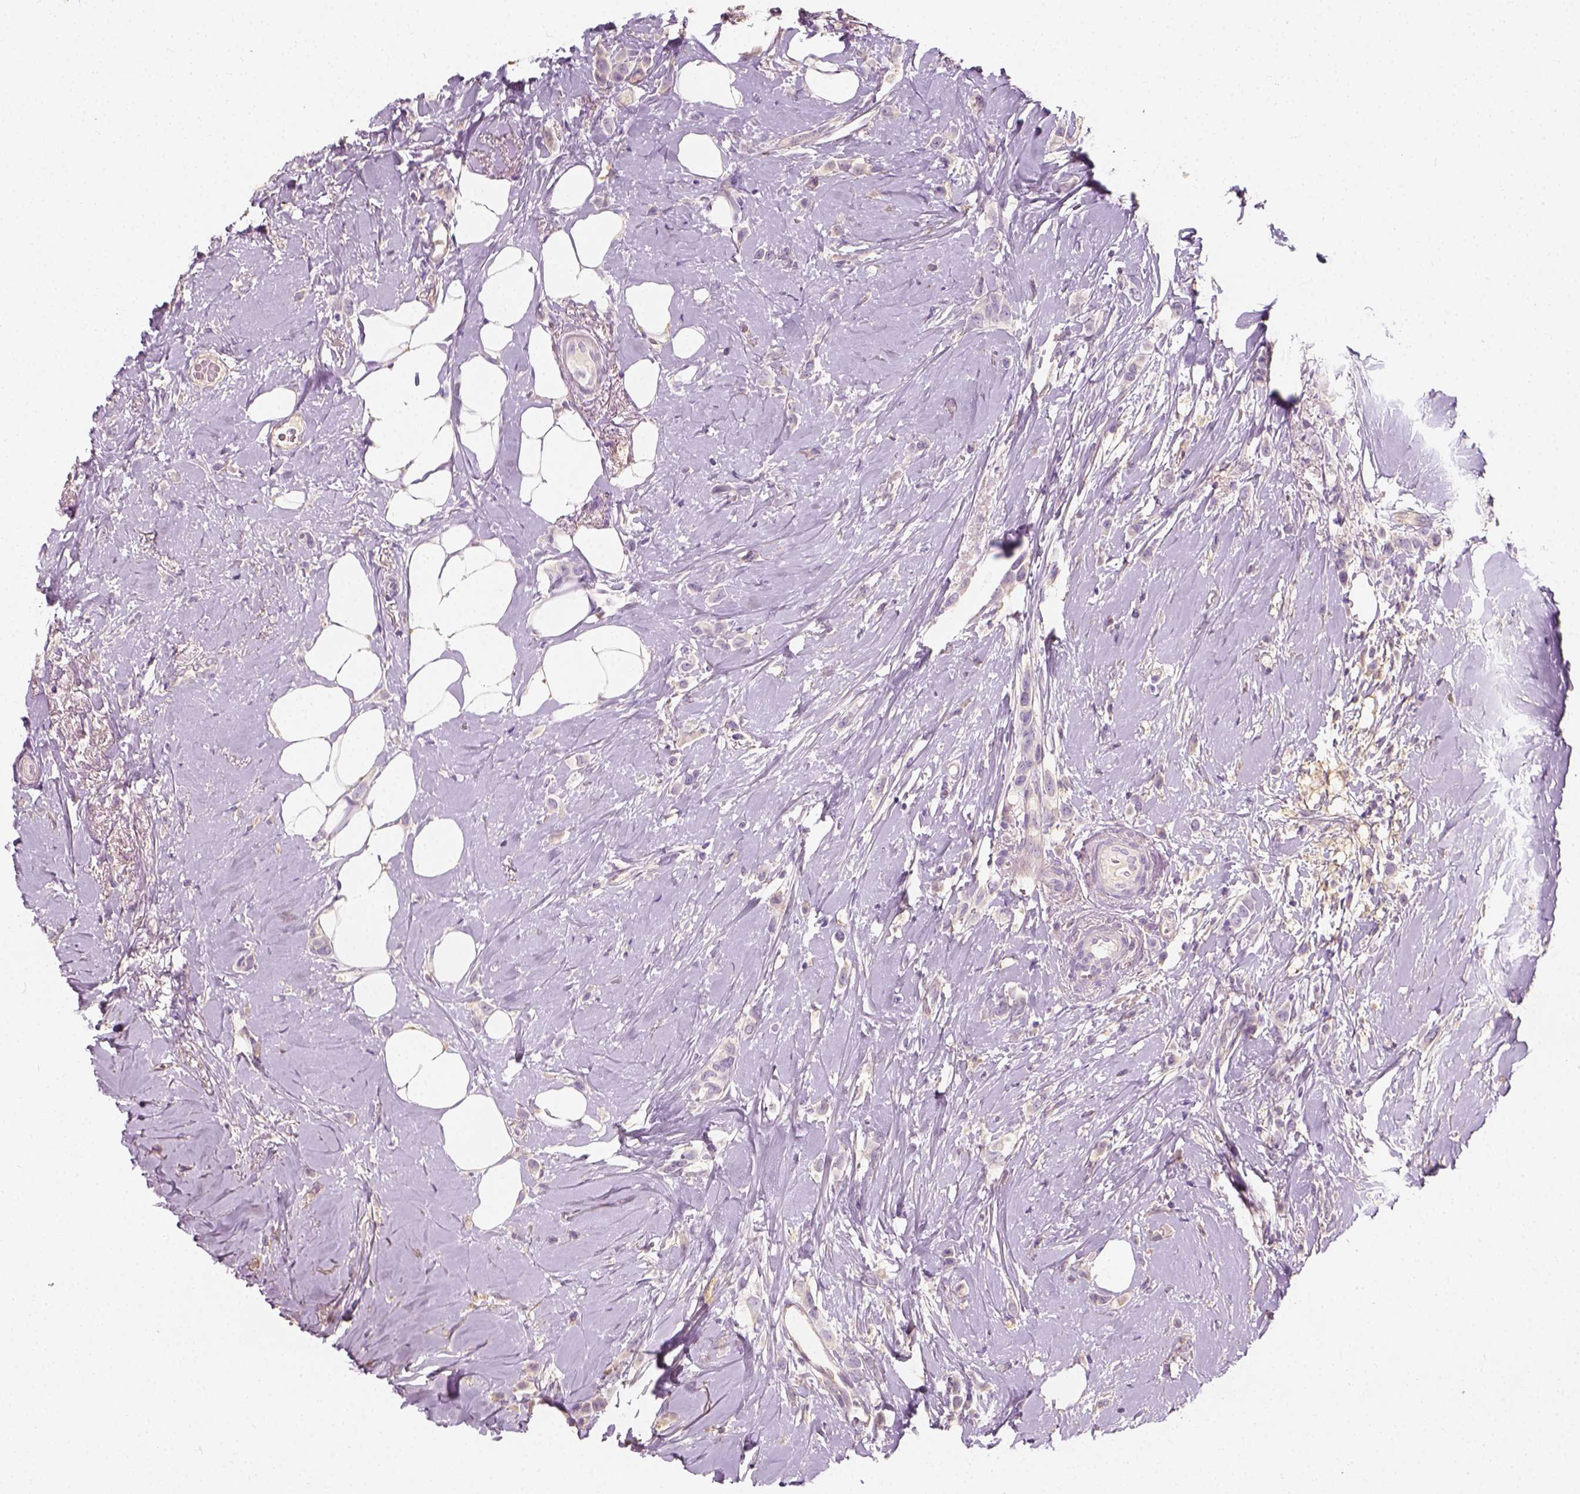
{"staining": {"intensity": "negative", "quantity": "none", "location": "none"}, "tissue": "breast cancer", "cell_type": "Tumor cells", "image_type": "cancer", "snomed": [{"axis": "morphology", "description": "Lobular carcinoma"}, {"axis": "topography", "description": "Breast"}], "caption": "Immunohistochemistry image of neoplastic tissue: breast cancer stained with DAB (3,3'-diaminobenzidine) shows no significant protein positivity in tumor cells.", "gene": "DHCR24", "patient": {"sex": "female", "age": 66}}